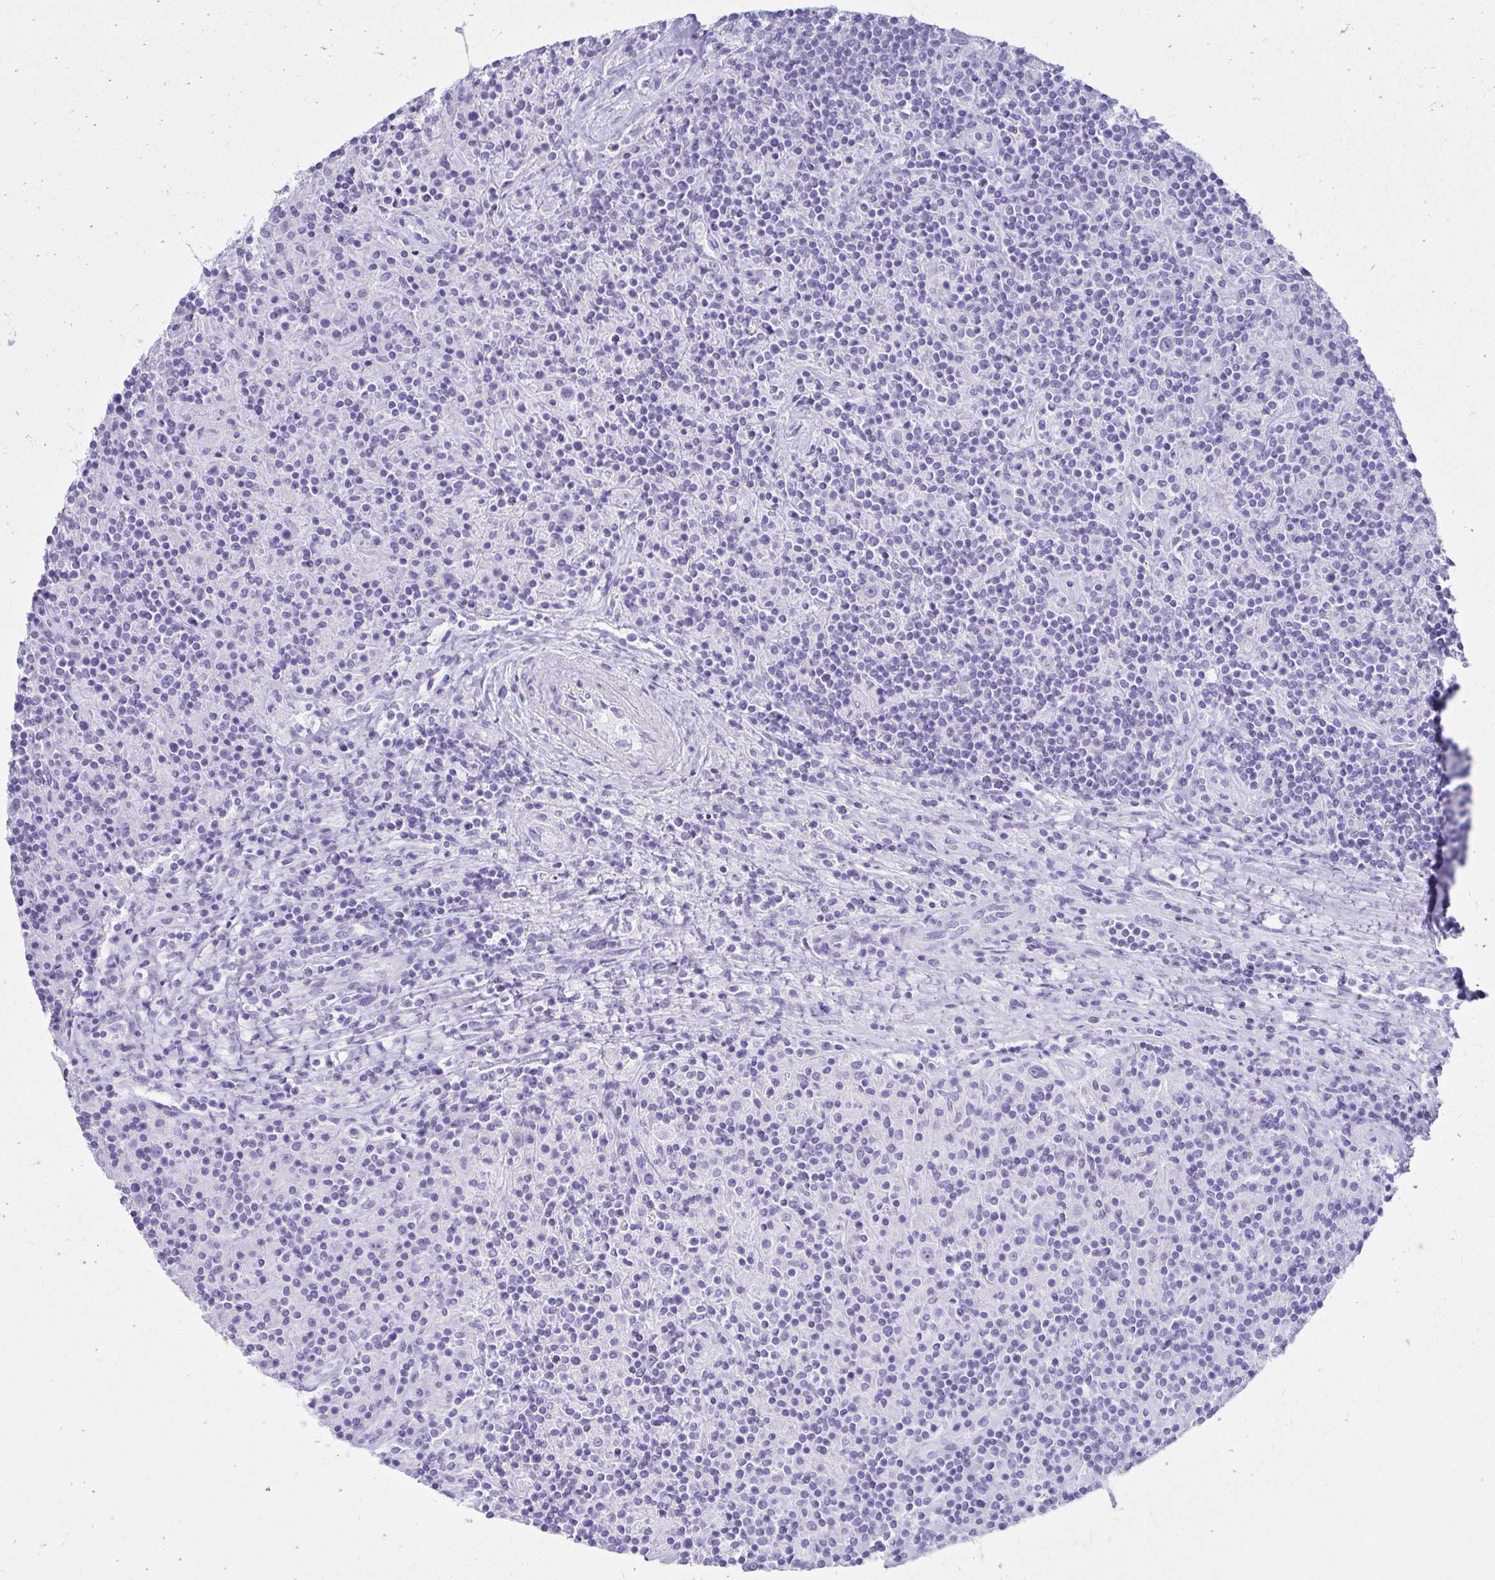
{"staining": {"intensity": "negative", "quantity": "none", "location": "none"}, "tissue": "lymphoma", "cell_type": "Tumor cells", "image_type": "cancer", "snomed": [{"axis": "morphology", "description": "Hodgkin's disease, NOS"}, {"axis": "topography", "description": "Lymph node"}], "caption": "IHC of lymphoma reveals no positivity in tumor cells.", "gene": "ATP4B", "patient": {"sex": "male", "age": 70}}